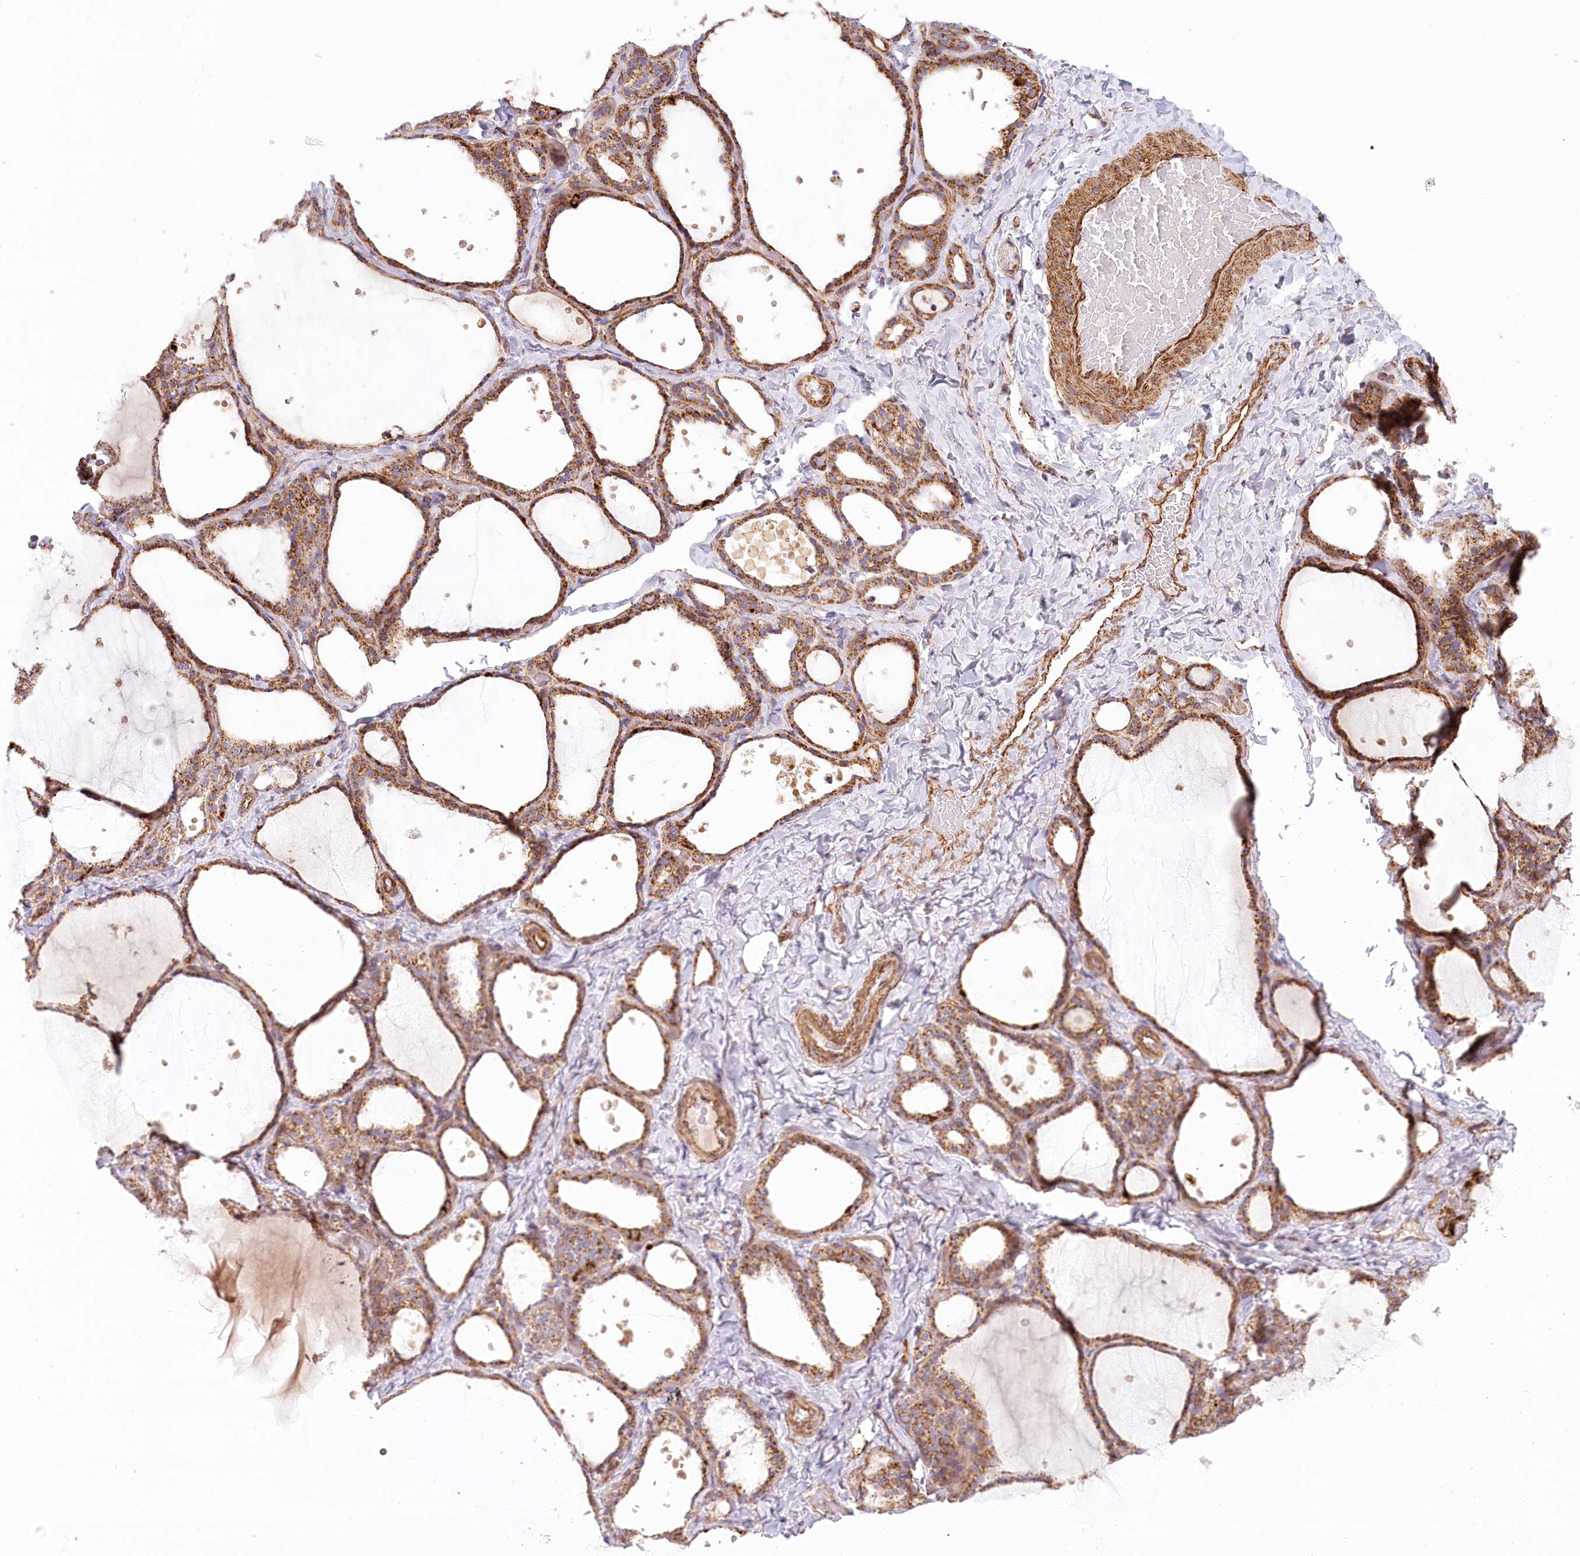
{"staining": {"intensity": "moderate", "quantity": ">75%", "location": "cytoplasmic/membranous"}, "tissue": "thyroid gland", "cell_type": "Glandular cells", "image_type": "normal", "snomed": [{"axis": "morphology", "description": "Normal tissue, NOS"}, {"axis": "topography", "description": "Thyroid gland"}], "caption": "Moderate cytoplasmic/membranous staining for a protein is seen in approximately >75% of glandular cells of unremarkable thyroid gland using immunohistochemistry.", "gene": "UMPS", "patient": {"sex": "female", "age": 44}}